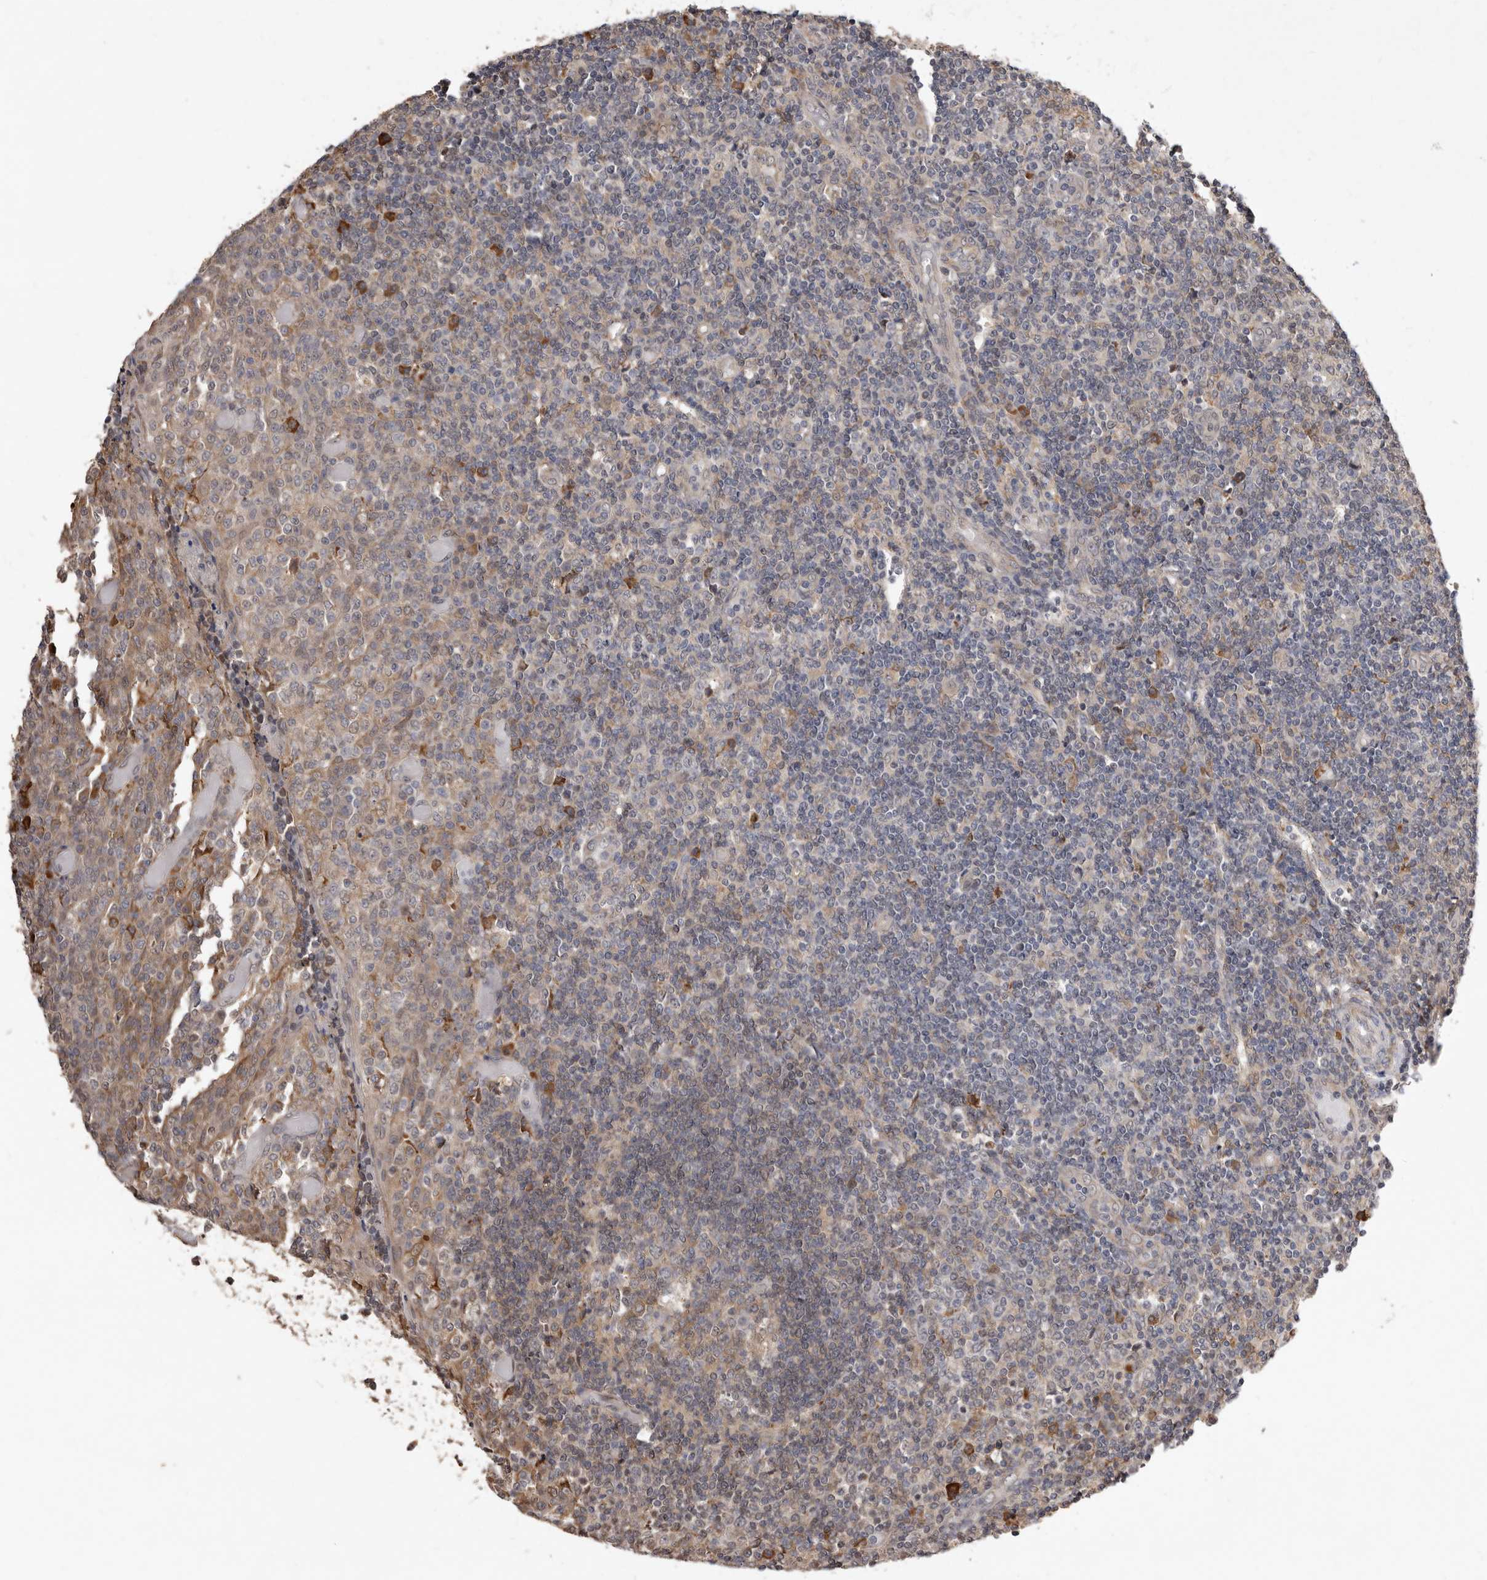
{"staining": {"intensity": "moderate", "quantity": "25%-75%", "location": "cytoplasmic/membranous"}, "tissue": "tonsil", "cell_type": "Germinal center cells", "image_type": "normal", "snomed": [{"axis": "morphology", "description": "Normal tissue, NOS"}, {"axis": "topography", "description": "Tonsil"}], "caption": "Immunohistochemical staining of benign tonsil exhibits 25%-75% levels of moderate cytoplasmic/membranous protein staining in approximately 25%-75% of germinal center cells.", "gene": "RRM2B", "patient": {"sex": "female", "age": 19}}